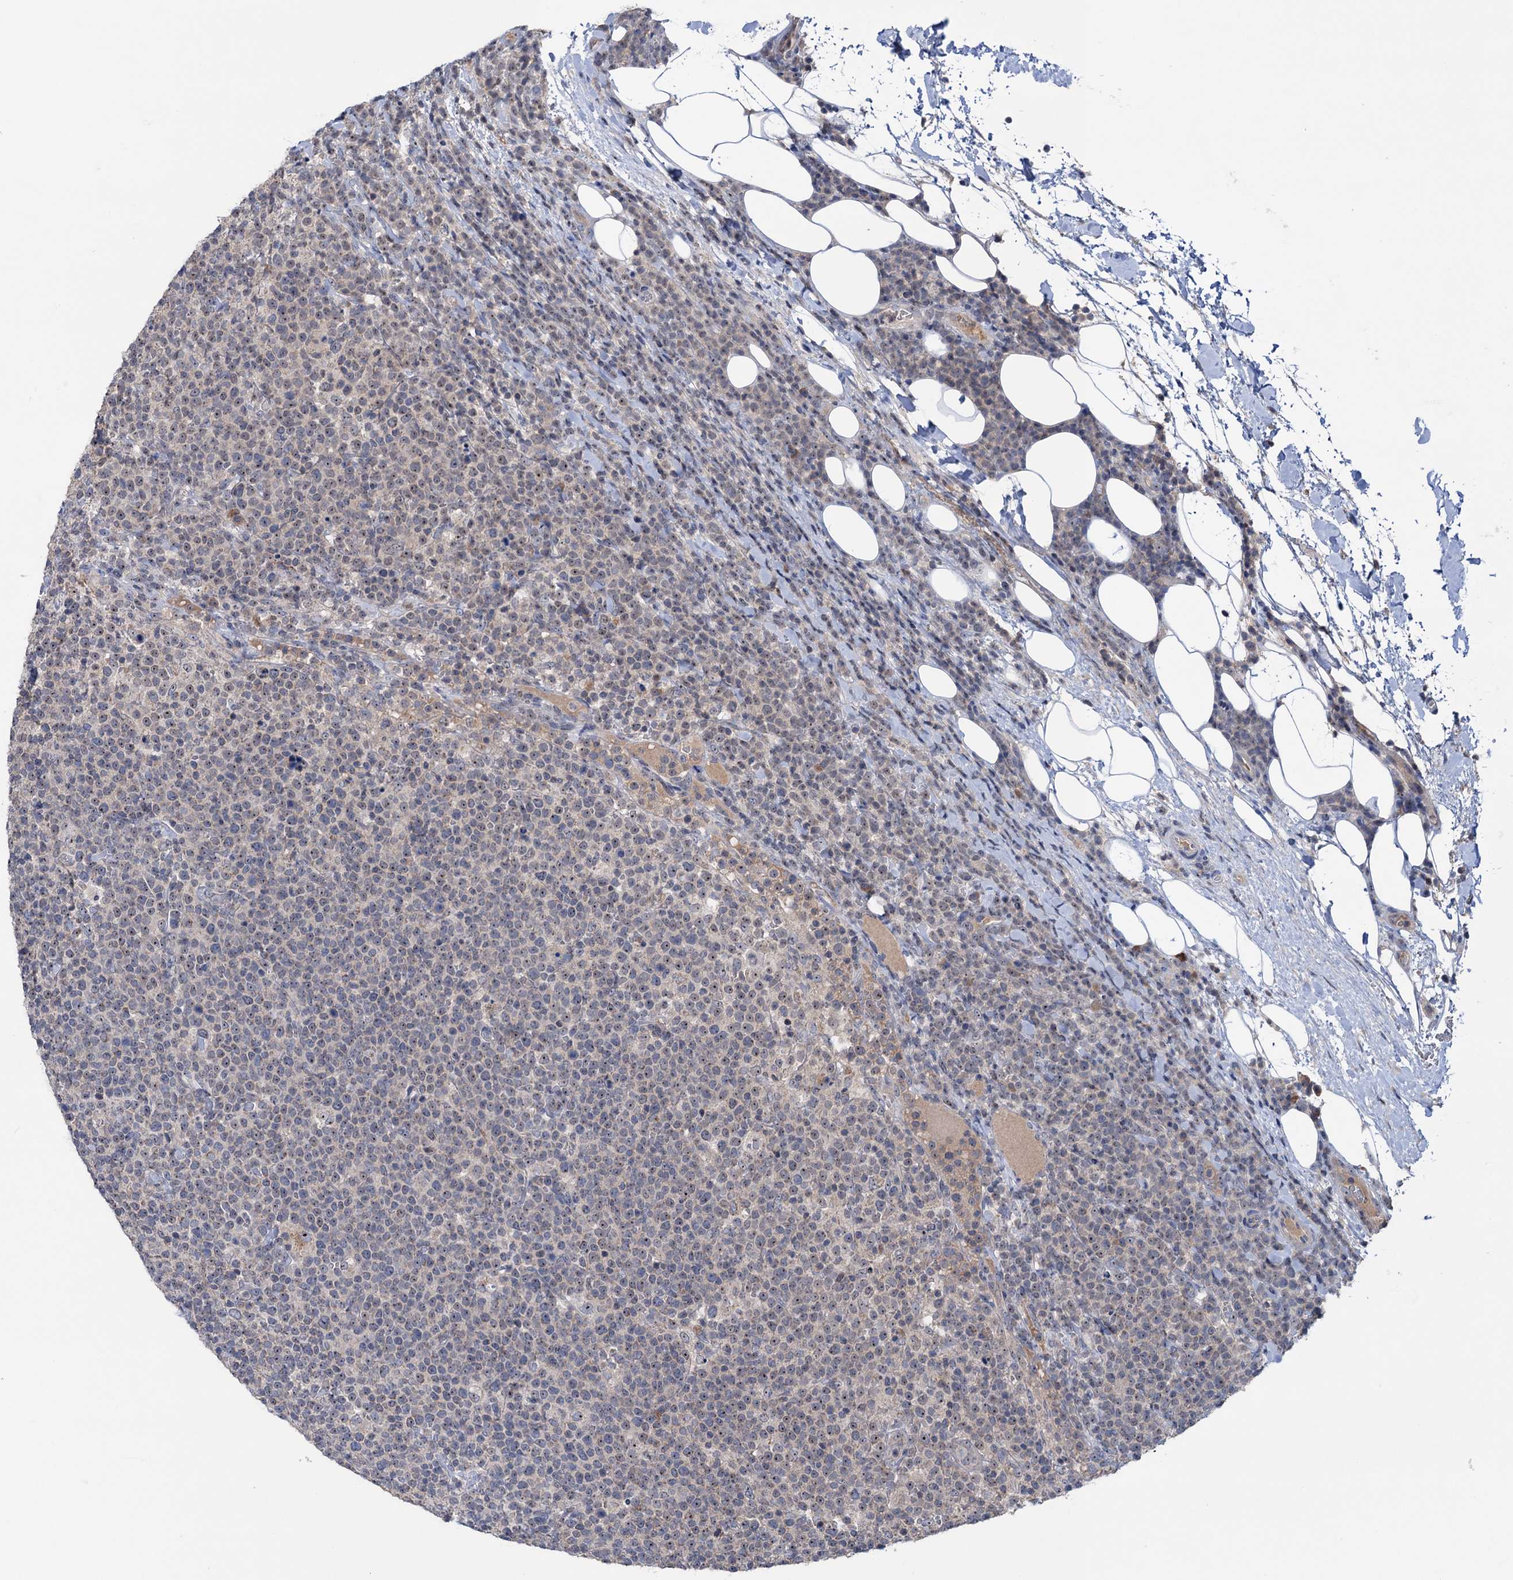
{"staining": {"intensity": "weak", "quantity": "25%-75%", "location": "nuclear"}, "tissue": "lymphoma", "cell_type": "Tumor cells", "image_type": "cancer", "snomed": [{"axis": "morphology", "description": "Malignant lymphoma, non-Hodgkin's type, High grade"}, {"axis": "topography", "description": "Lymph node"}], "caption": "Immunohistochemical staining of lymphoma displays low levels of weak nuclear protein positivity in about 25%-75% of tumor cells.", "gene": "HTR3B", "patient": {"sex": "male", "age": 61}}